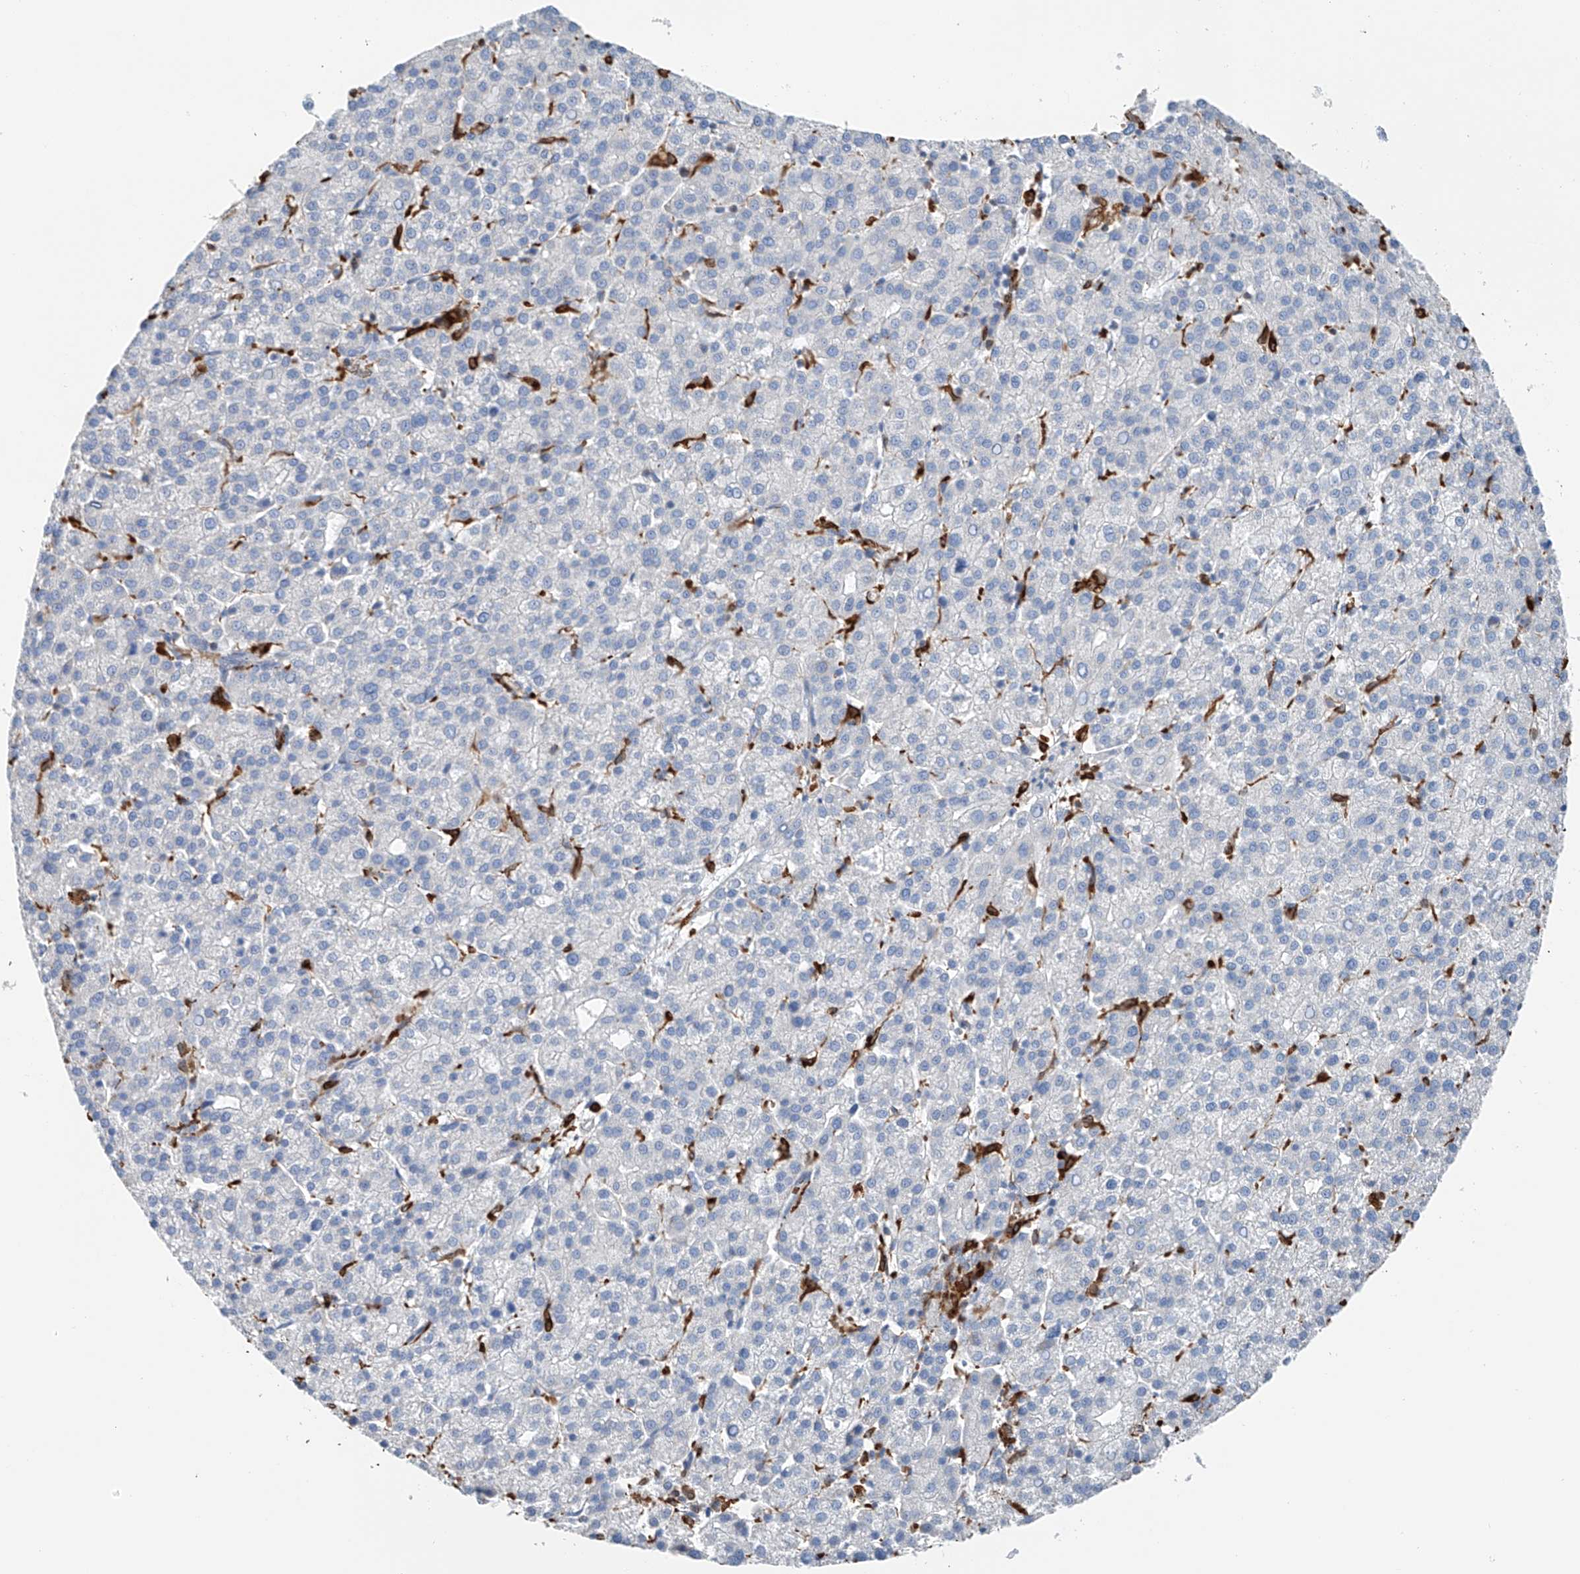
{"staining": {"intensity": "negative", "quantity": "none", "location": "none"}, "tissue": "liver cancer", "cell_type": "Tumor cells", "image_type": "cancer", "snomed": [{"axis": "morphology", "description": "Carcinoma, Hepatocellular, NOS"}, {"axis": "topography", "description": "Liver"}], "caption": "The immunohistochemistry histopathology image has no significant positivity in tumor cells of liver cancer tissue.", "gene": "TBXAS1", "patient": {"sex": "female", "age": 58}}